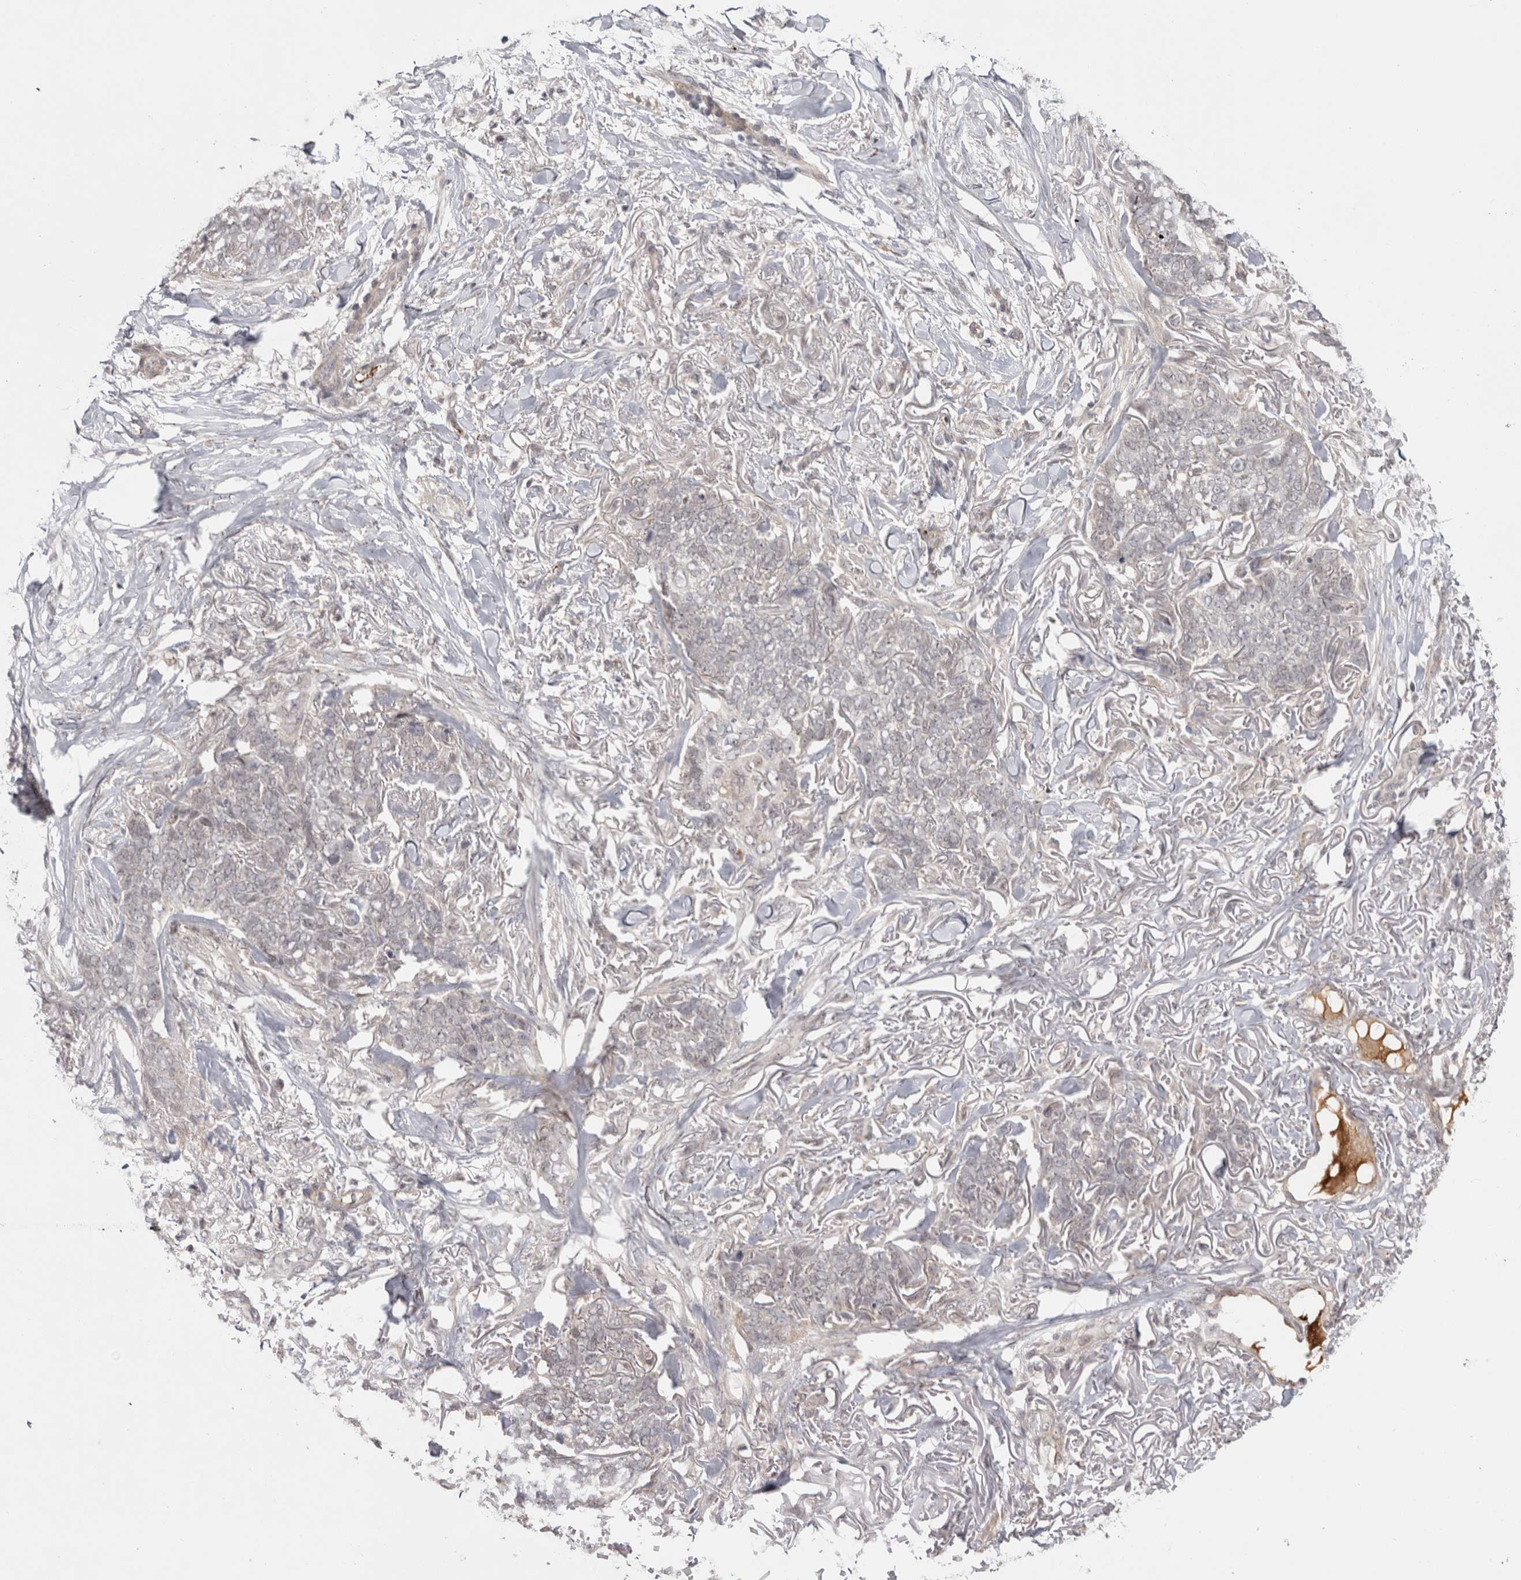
{"staining": {"intensity": "negative", "quantity": "none", "location": "none"}, "tissue": "skin cancer", "cell_type": "Tumor cells", "image_type": "cancer", "snomed": [{"axis": "morphology", "description": "Normal tissue, NOS"}, {"axis": "morphology", "description": "Basal cell carcinoma"}, {"axis": "topography", "description": "Skin"}], "caption": "Tumor cells are negative for protein expression in human skin cancer.", "gene": "ZNF318", "patient": {"sex": "male", "age": 77}}